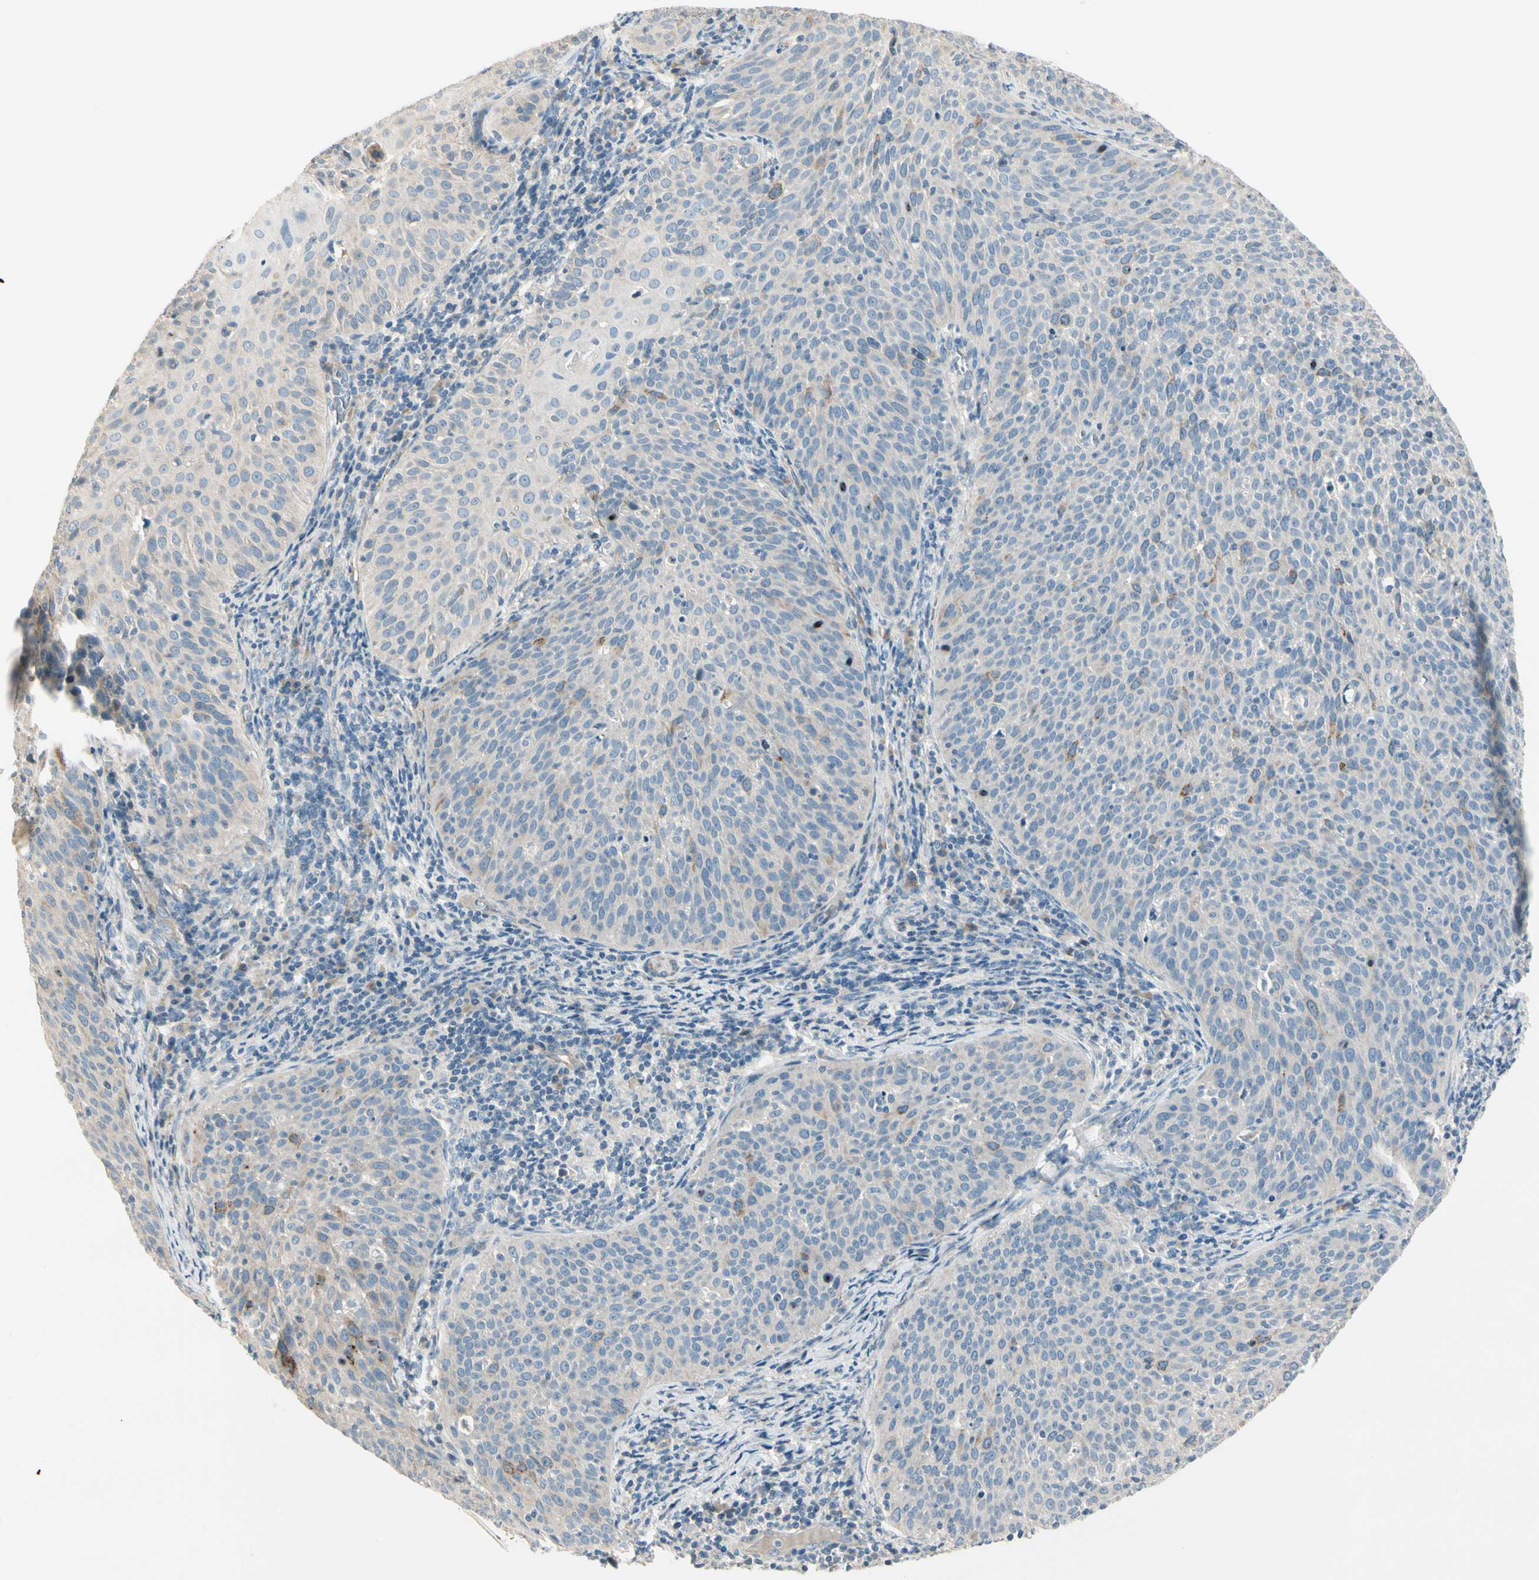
{"staining": {"intensity": "negative", "quantity": "none", "location": "none"}, "tissue": "cervical cancer", "cell_type": "Tumor cells", "image_type": "cancer", "snomed": [{"axis": "morphology", "description": "Squamous cell carcinoma, NOS"}, {"axis": "topography", "description": "Cervix"}], "caption": "Micrograph shows no significant protein positivity in tumor cells of squamous cell carcinoma (cervical). (DAB (3,3'-diaminobenzidine) immunohistochemistry (IHC) with hematoxylin counter stain).", "gene": "ADGRA3", "patient": {"sex": "female", "age": 38}}